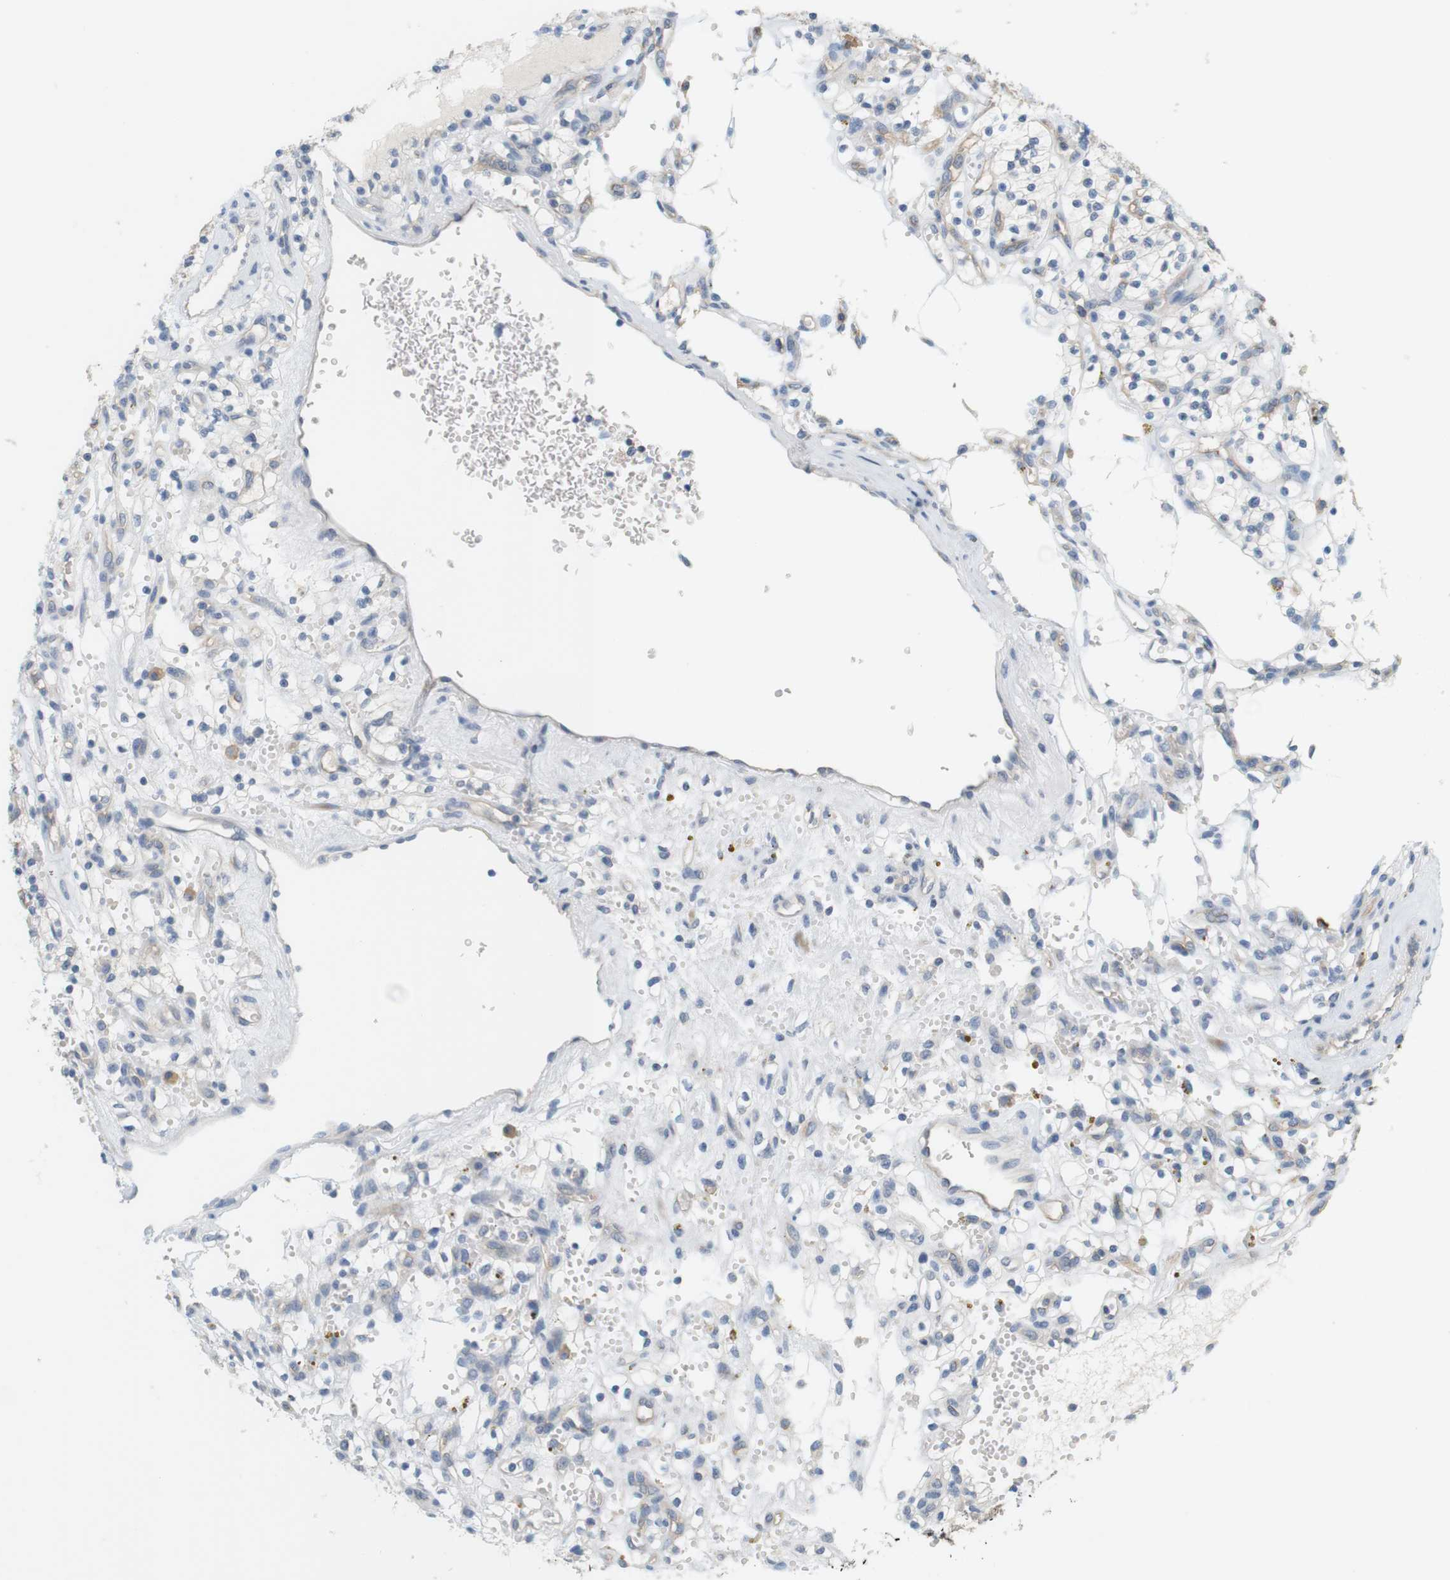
{"staining": {"intensity": "negative", "quantity": "none", "location": "none"}, "tissue": "renal cancer", "cell_type": "Tumor cells", "image_type": "cancer", "snomed": [{"axis": "morphology", "description": "Adenocarcinoma, NOS"}, {"axis": "topography", "description": "Kidney"}], "caption": "There is no significant expression in tumor cells of renal cancer.", "gene": "OSR1", "patient": {"sex": "female", "age": 57}}